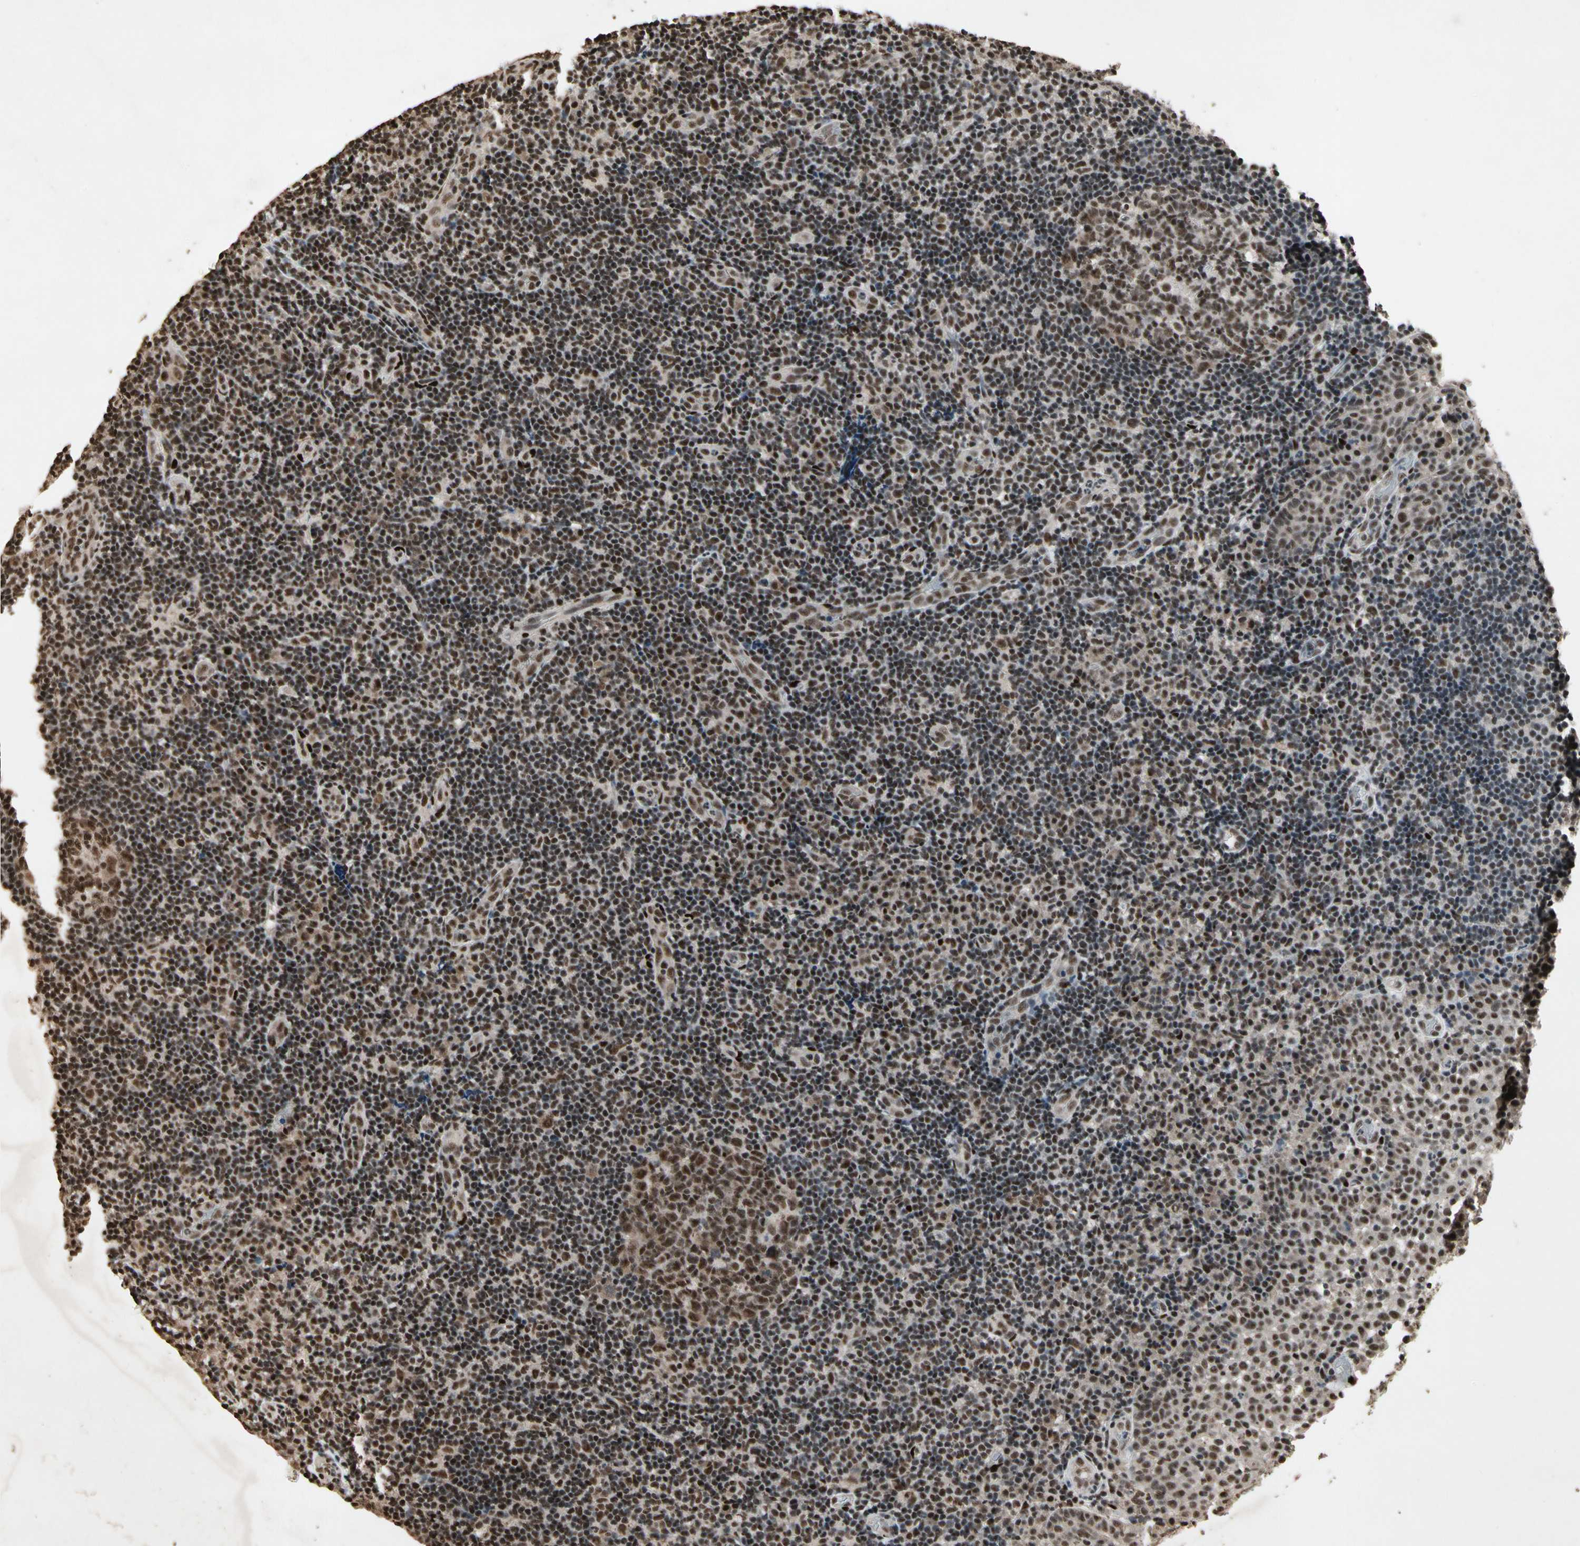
{"staining": {"intensity": "strong", "quantity": ">75%", "location": "cytoplasmic/membranous,nuclear"}, "tissue": "tonsil", "cell_type": "Germinal center cells", "image_type": "normal", "snomed": [{"axis": "morphology", "description": "Normal tissue, NOS"}, {"axis": "topography", "description": "Tonsil"}], "caption": "Strong cytoplasmic/membranous,nuclear expression for a protein is identified in about >75% of germinal center cells of unremarkable tonsil using IHC.", "gene": "TBX2", "patient": {"sex": "female", "age": 40}}